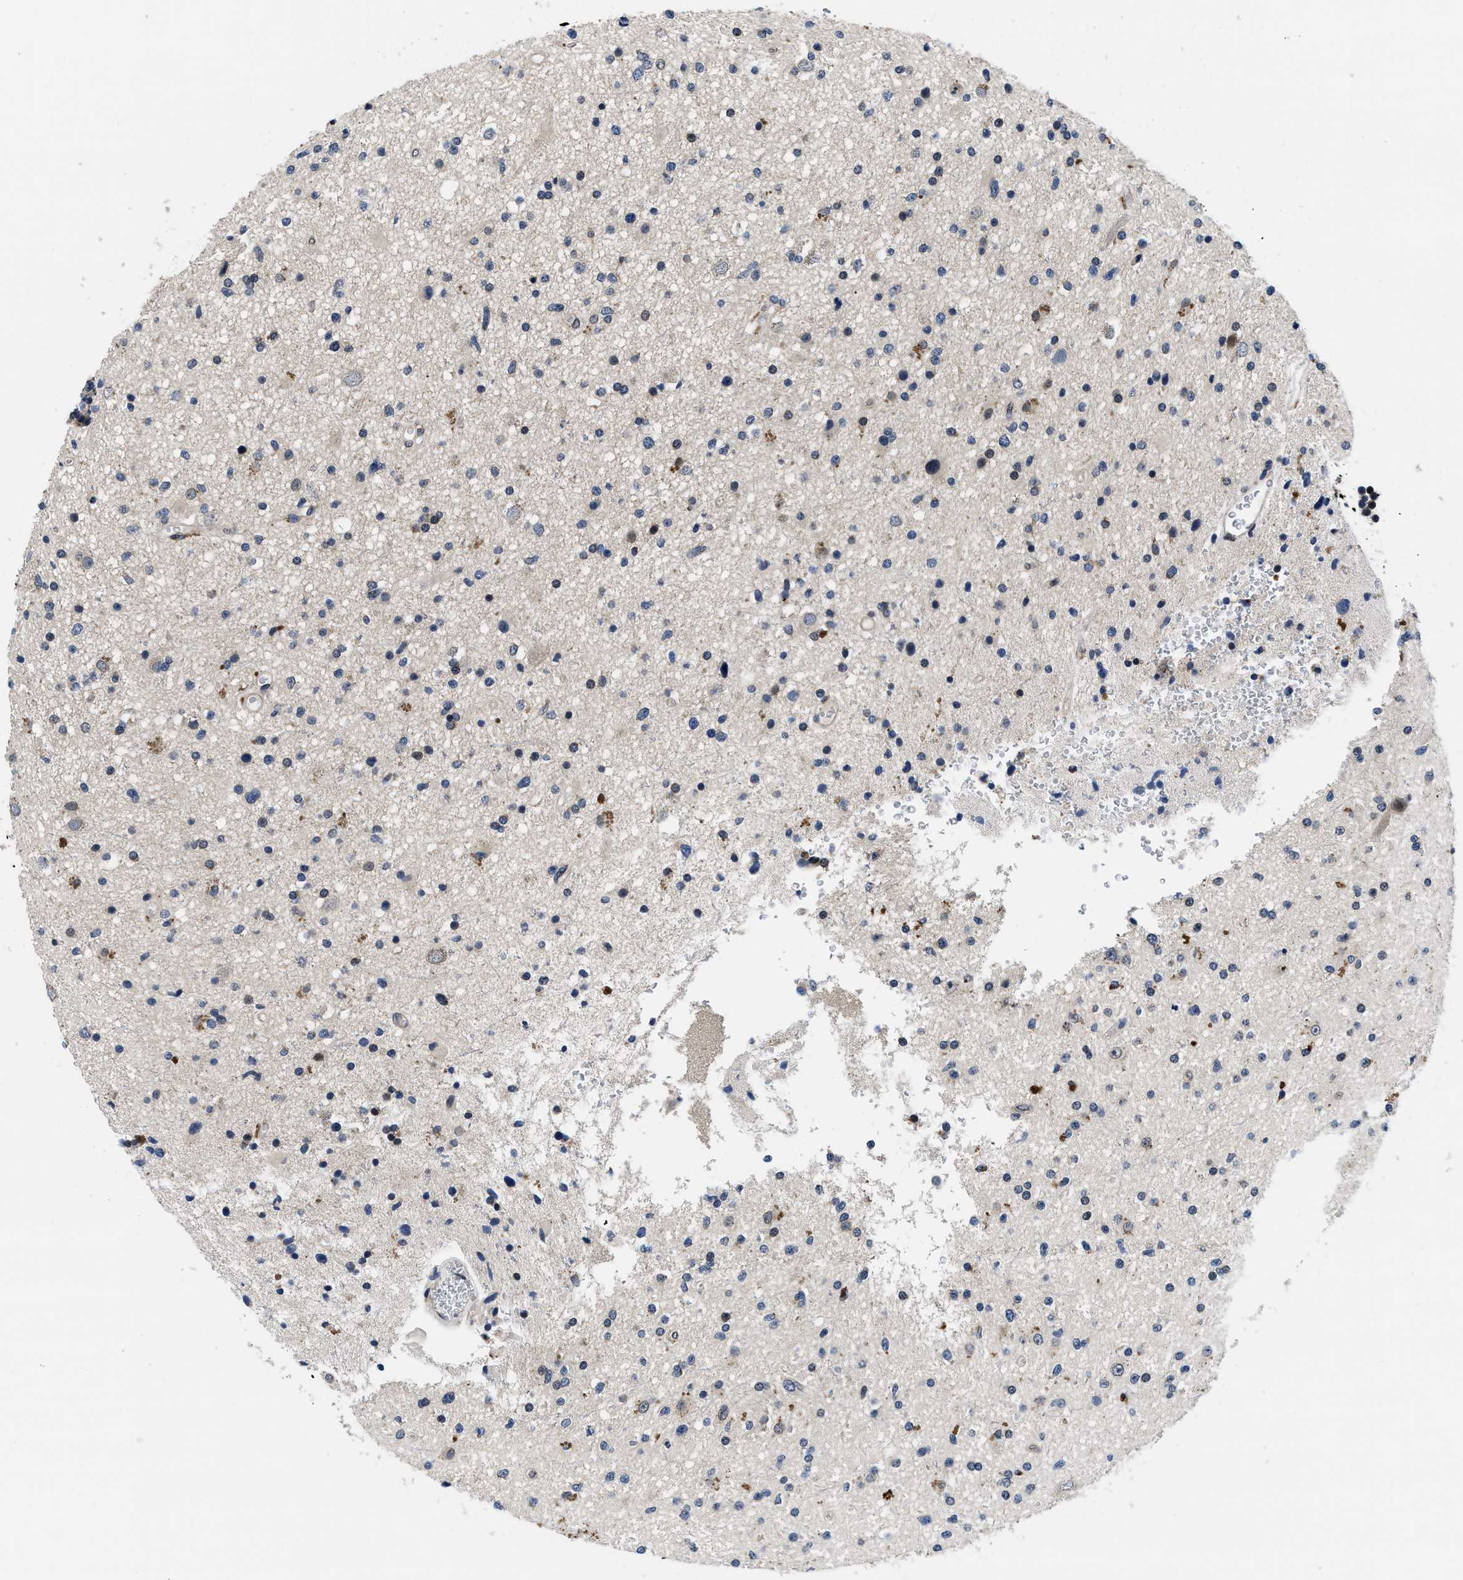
{"staining": {"intensity": "moderate", "quantity": "<25%", "location": "nuclear"}, "tissue": "glioma", "cell_type": "Tumor cells", "image_type": "cancer", "snomed": [{"axis": "morphology", "description": "Glioma, malignant, High grade"}, {"axis": "topography", "description": "Brain"}], "caption": "Human glioma stained for a protein (brown) demonstrates moderate nuclear positive staining in approximately <25% of tumor cells.", "gene": "SNX10", "patient": {"sex": "male", "age": 33}}